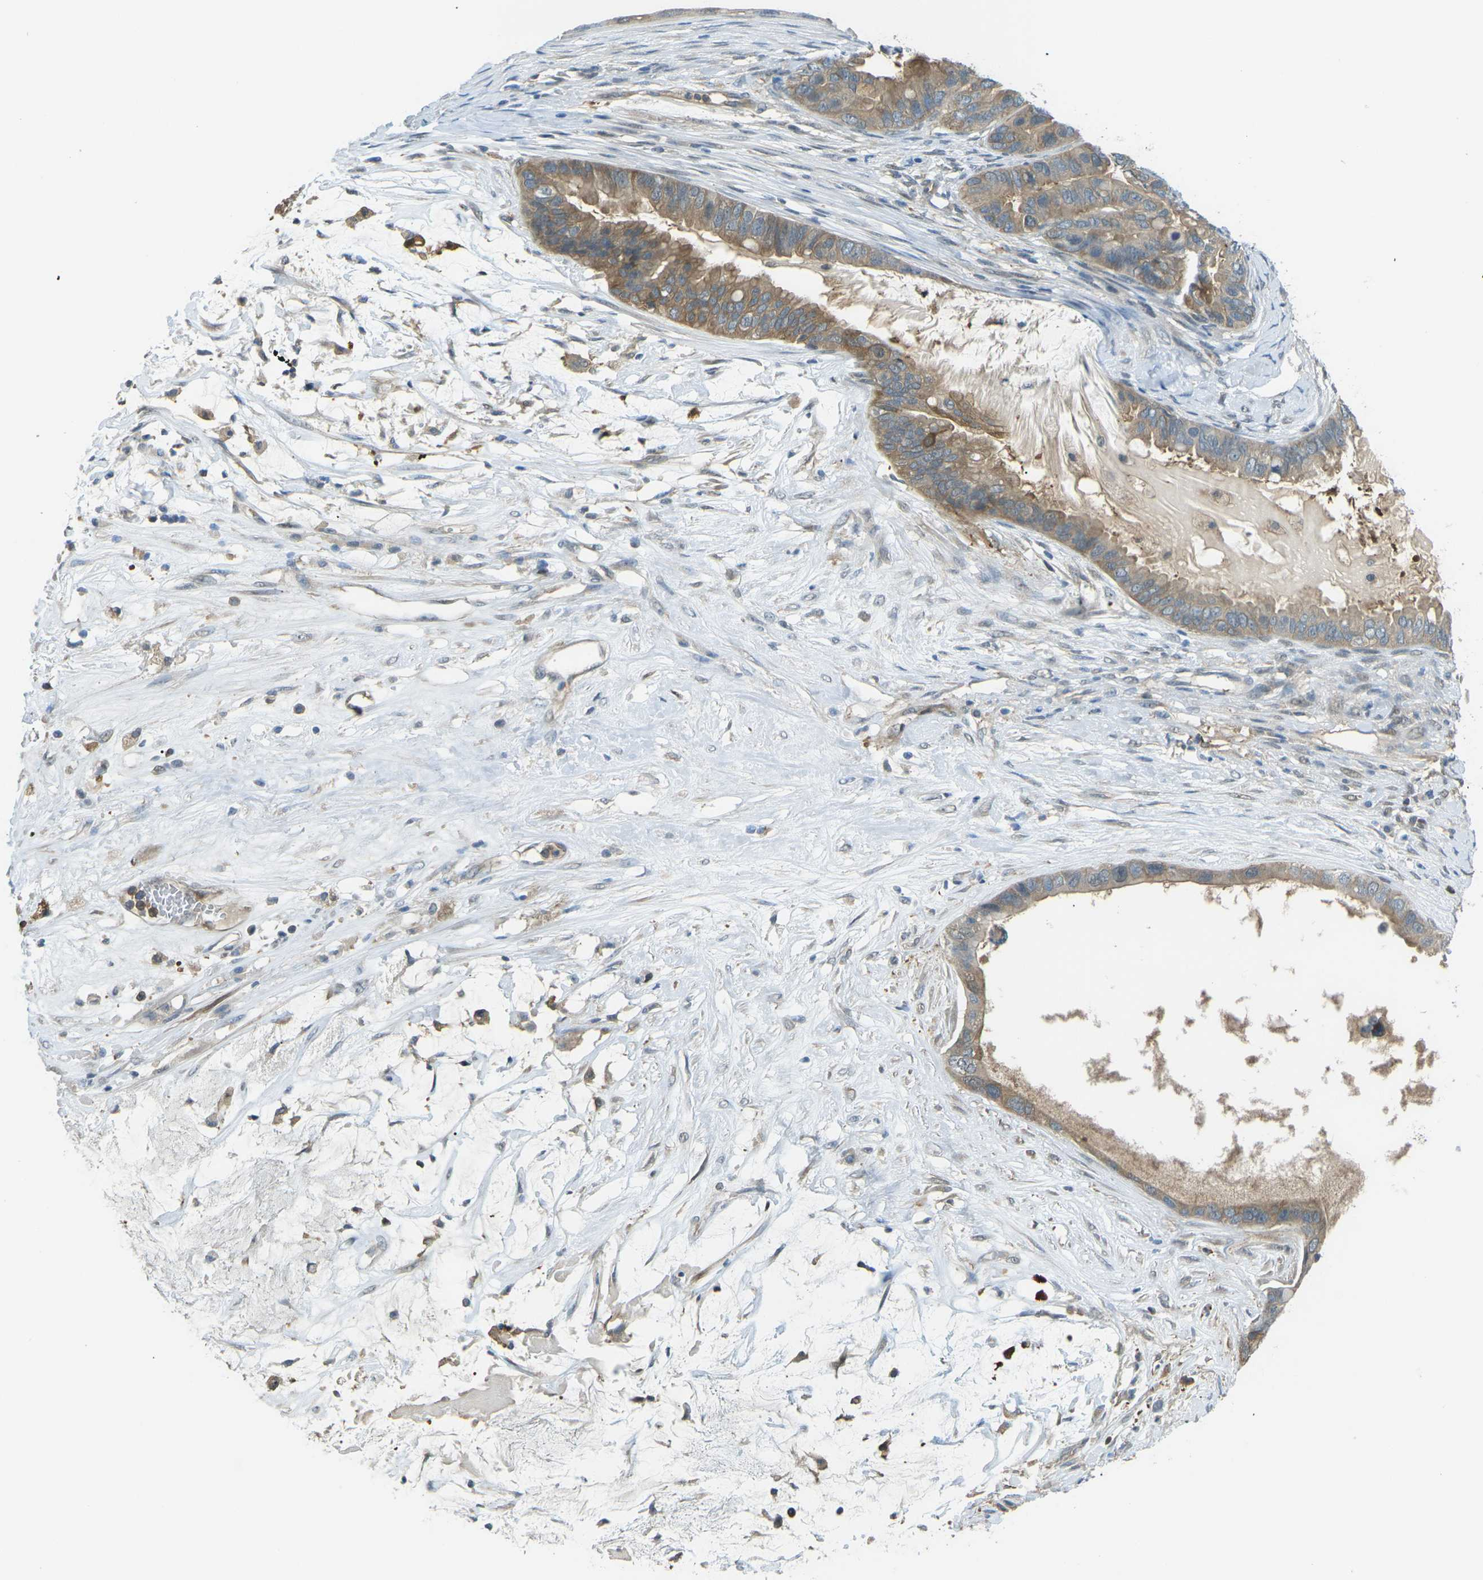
{"staining": {"intensity": "moderate", "quantity": ">75%", "location": "cytoplasmic/membranous"}, "tissue": "ovarian cancer", "cell_type": "Tumor cells", "image_type": "cancer", "snomed": [{"axis": "morphology", "description": "Cystadenocarcinoma, mucinous, NOS"}, {"axis": "topography", "description": "Ovary"}], "caption": "Human ovarian mucinous cystadenocarcinoma stained with a protein marker demonstrates moderate staining in tumor cells.", "gene": "PIEZO2", "patient": {"sex": "female", "age": 80}}